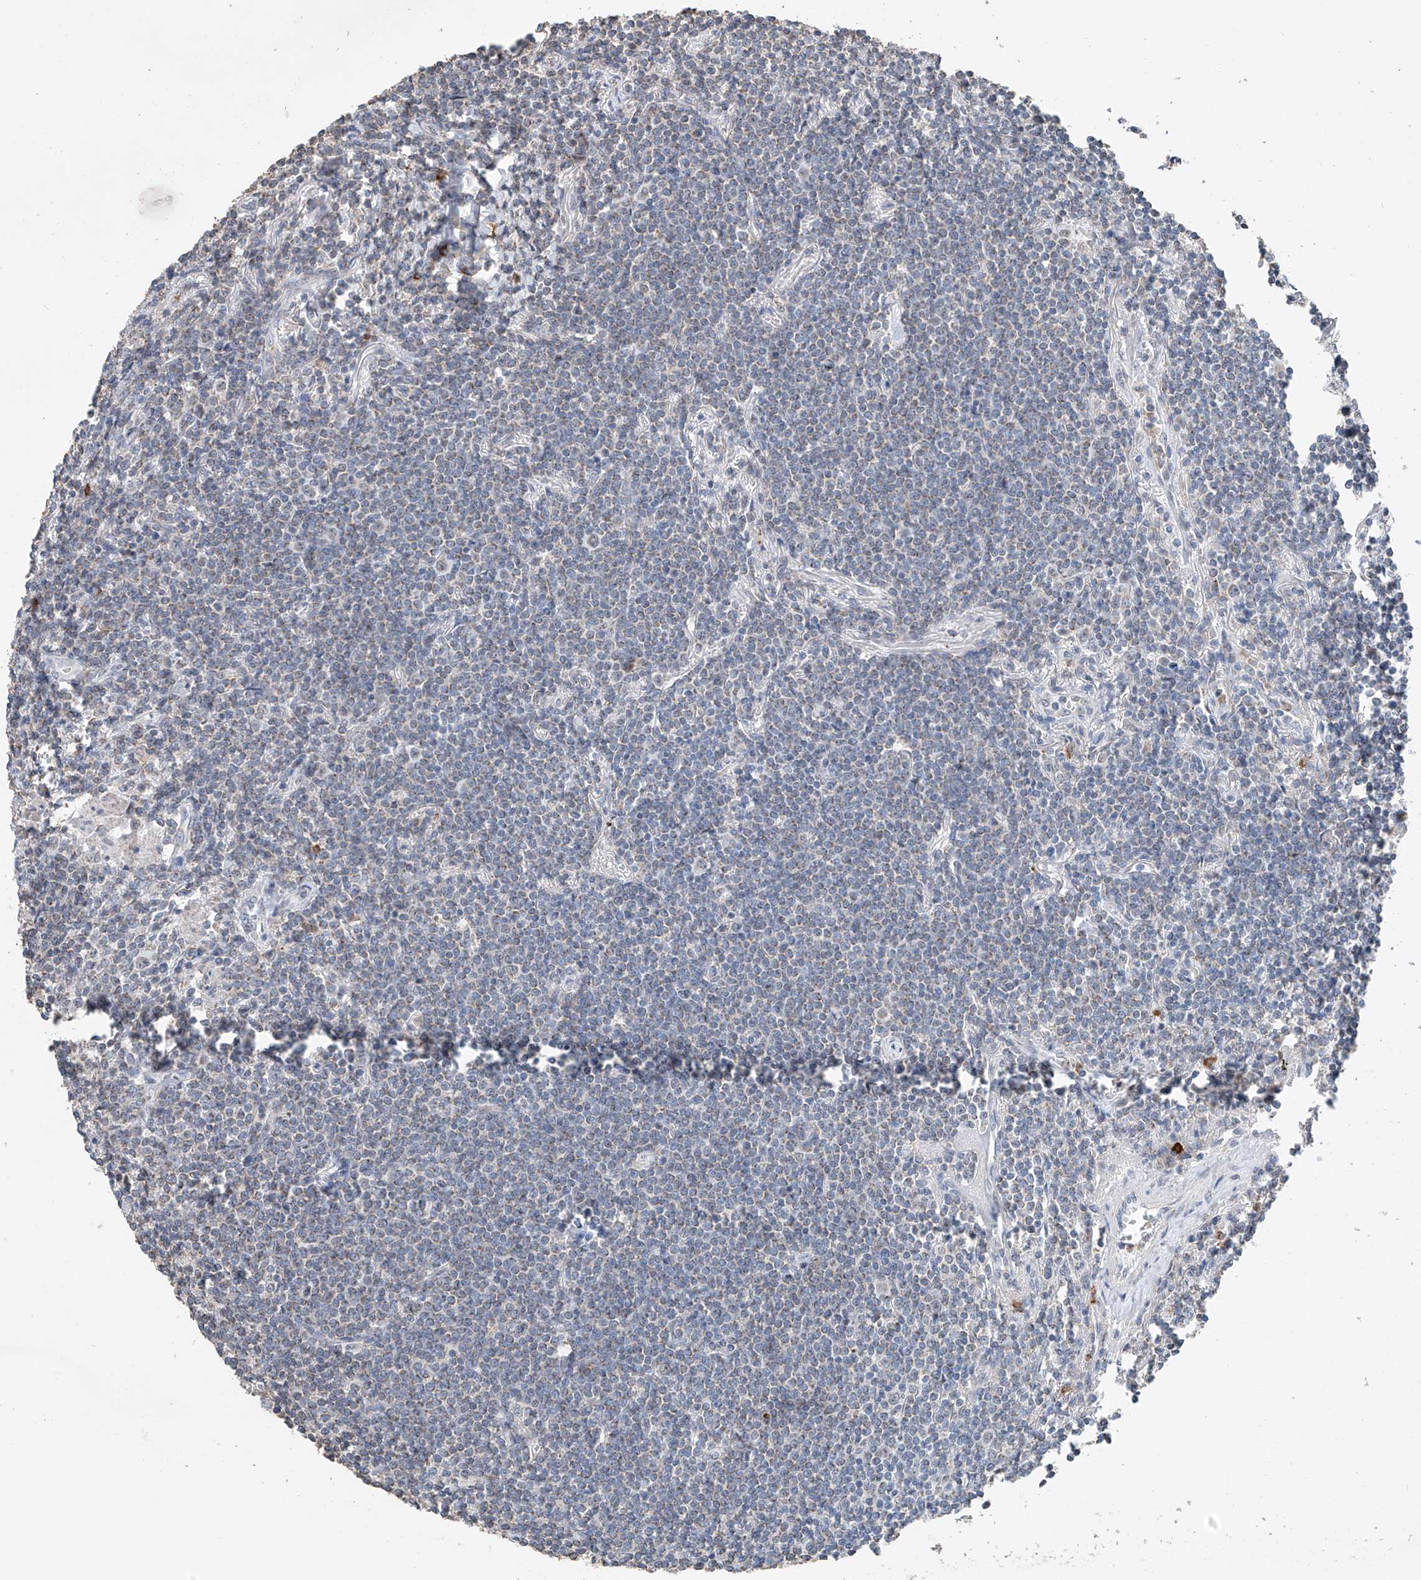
{"staining": {"intensity": "weak", "quantity": "25%-75%", "location": "cytoplasmic/membranous"}, "tissue": "lymphoma", "cell_type": "Tumor cells", "image_type": "cancer", "snomed": [{"axis": "morphology", "description": "Malignant lymphoma, non-Hodgkin's type, Low grade"}, {"axis": "topography", "description": "Lung"}], "caption": "A high-resolution image shows immunohistochemistry staining of low-grade malignant lymphoma, non-Hodgkin's type, which displays weak cytoplasmic/membranous staining in about 25%-75% of tumor cells.", "gene": "KLF15", "patient": {"sex": "female", "age": 71}}